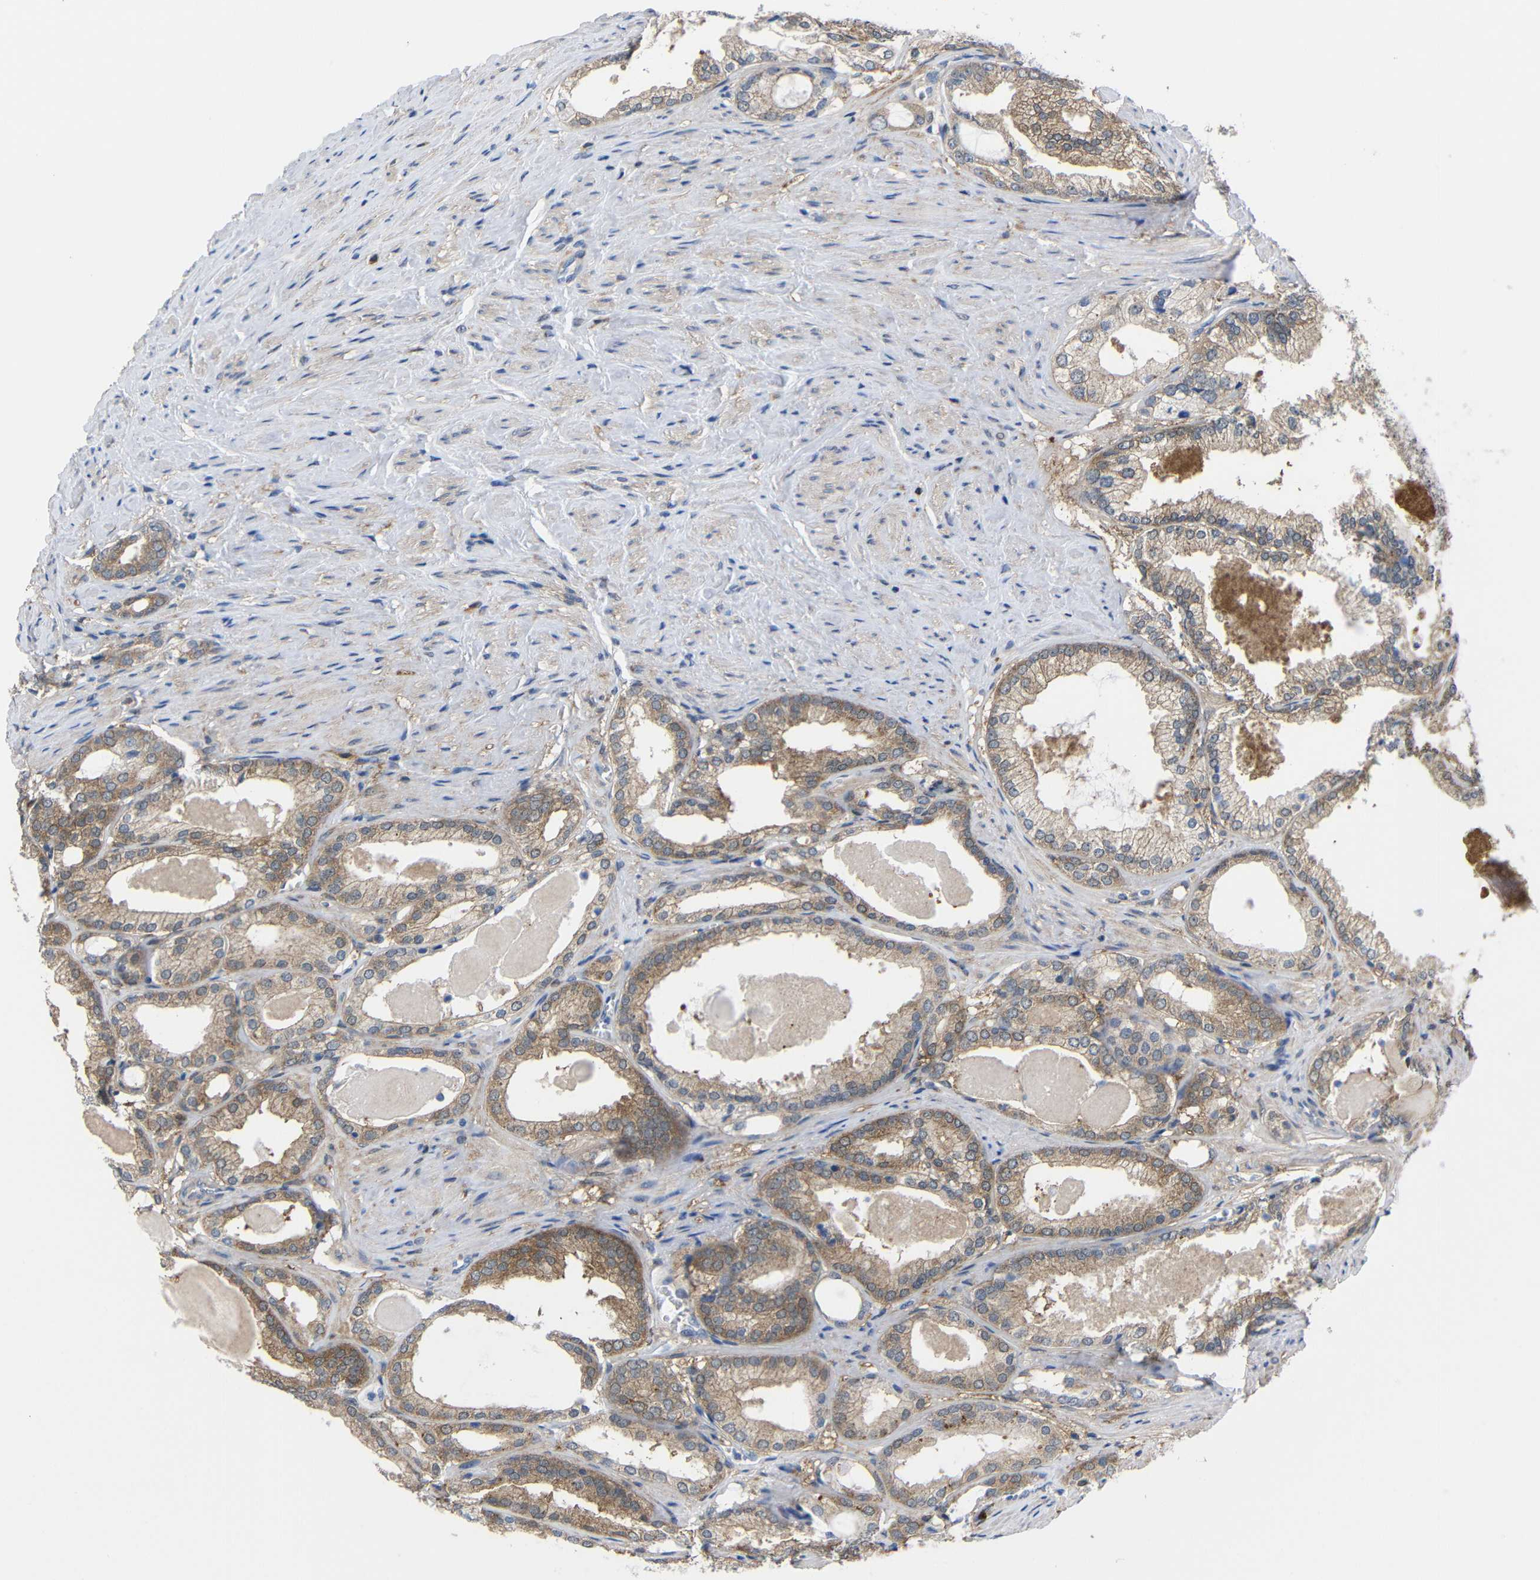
{"staining": {"intensity": "moderate", "quantity": ">75%", "location": "cytoplasmic/membranous"}, "tissue": "prostate cancer", "cell_type": "Tumor cells", "image_type": "cancer", "snomed": [{"axis": "morphology", "description": "Adenocarcinoma, High grade"}, {"axis": "topography", "description": "Prostate"}], "caption": "DAB immunohistochemical staining of prostate cancer (adenocarcinoma (high-grade)) exhibits moderate cytoplasmic/membranous protein staining in approximately >75% of tumor cells. Immunohistochemistry stains the protein in brown and the nuclei are stained blue.", "gene": "PEBP1", "patient": {"sex": "male", "age": 61}}